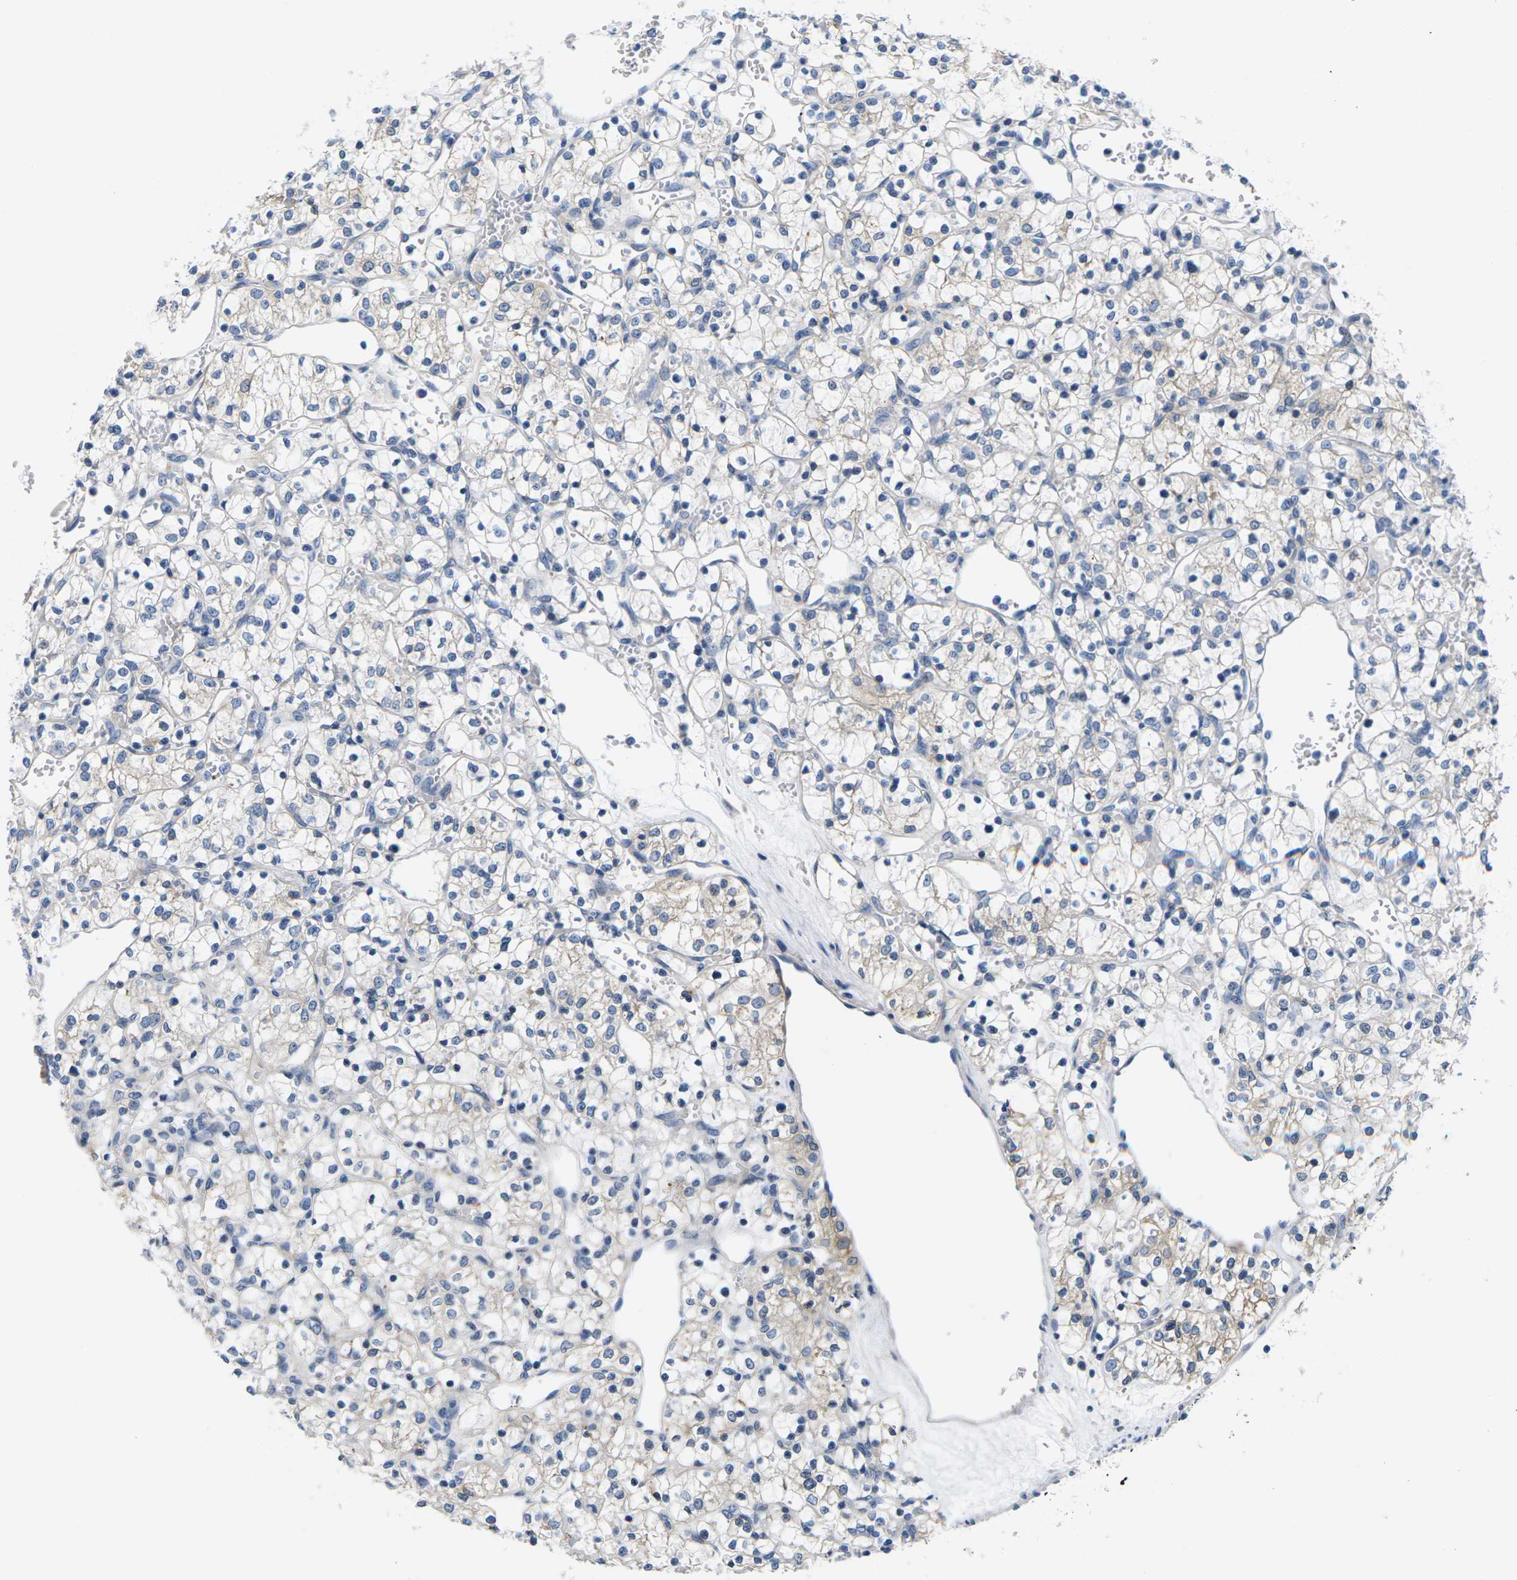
{"staining": {"intensity": "negative", "quantity": "none", "location": "none"}, "tissue": "renal cancer", "cell_type": "Tumor cells", "image_type": "cancer", "snomed": [{"axis": "morphology", "description": "Adenocarcinoma, NOS"}, {"axis": "topography", "description": "Kidney"}], "caption": "Immunohistochemical staining of human renal adenocarcinoma shows no significant positivity in tumor cells.", "gene": "TSPAN2", "patient": {"sex": "female", "age": 69}}